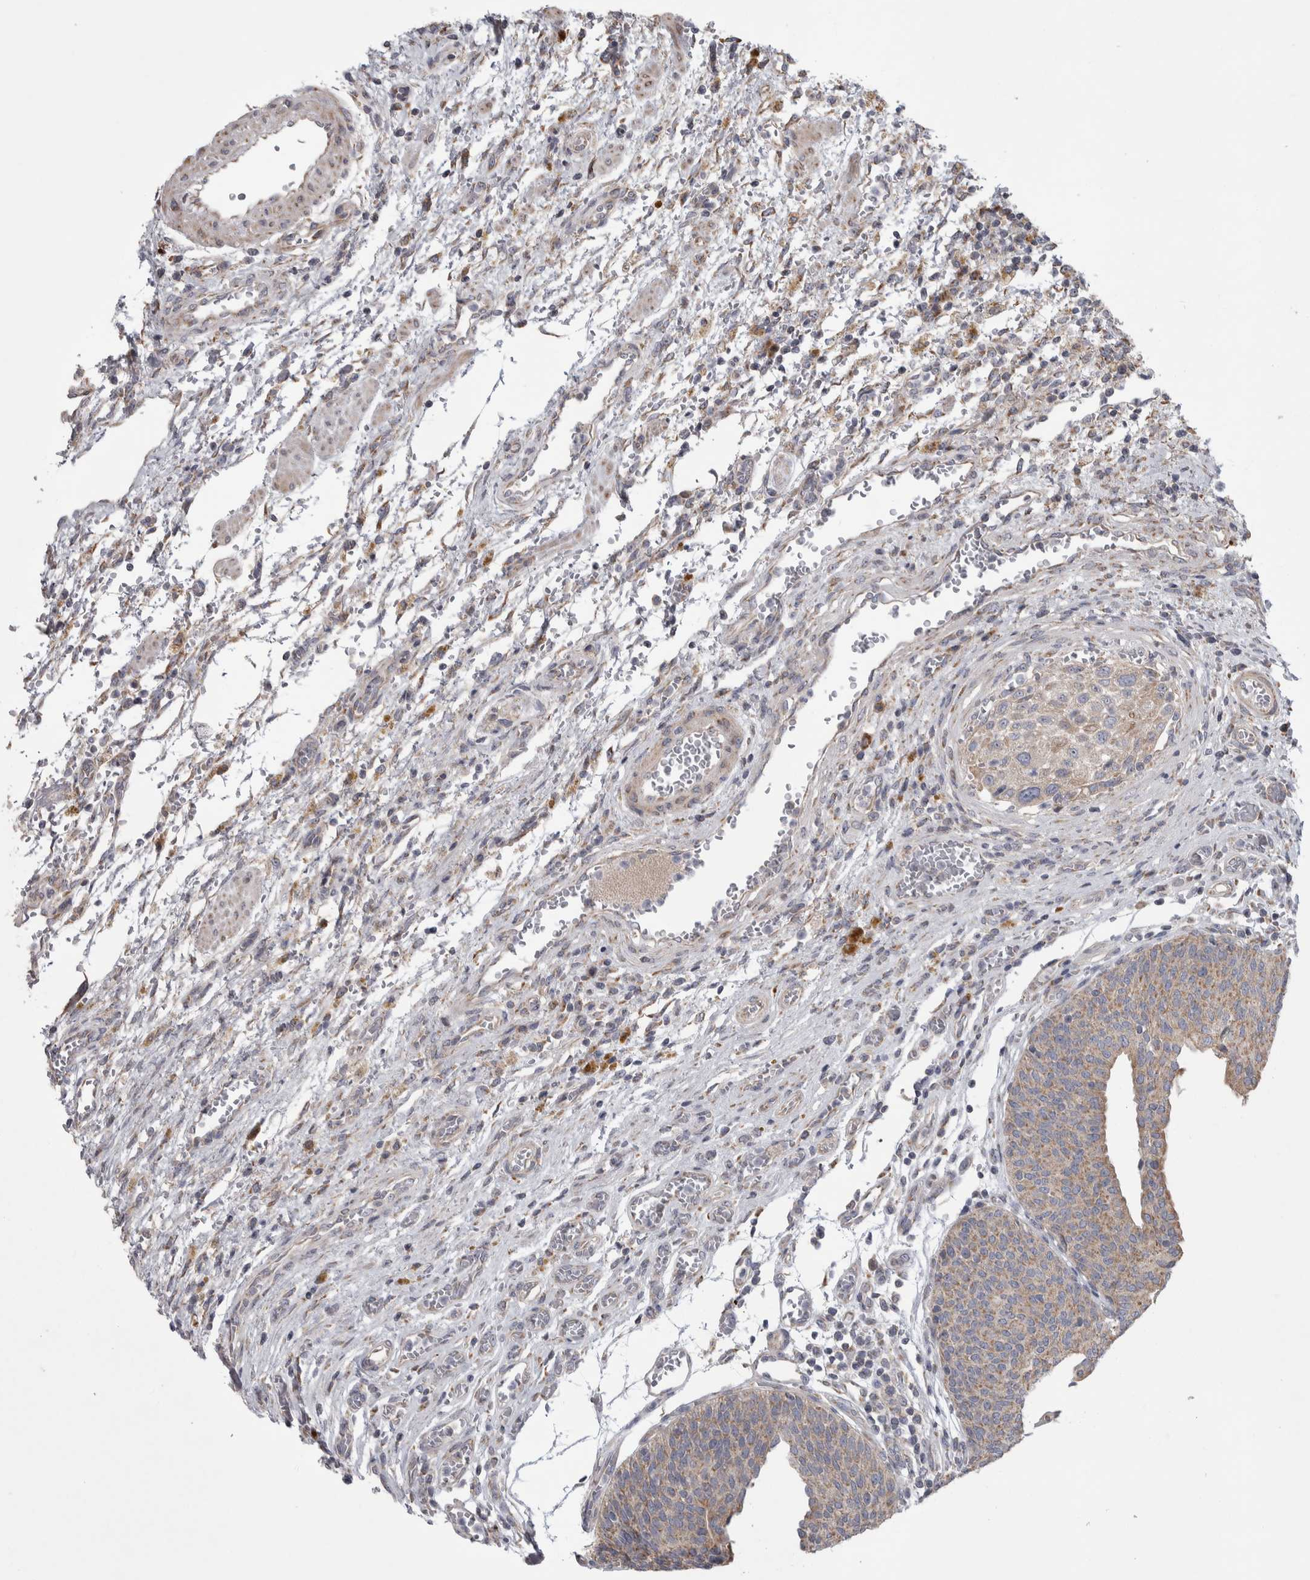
{"staining": {"intensity": "weak", "quantity": ">75%", "location": "cytoplasmic/membranous"}, "tissue": "urothelial cancer", "cell_type": "Tumor cells", "image_type": "cancer", "snomed": [{"axis": "morphology", "description": "Urothelial carcinoma, Low grade"}, {"axis": "morphology", "description": "Urothelial carcinoma, High grade"}, {"axis": "topography", "description": "Urinary bladder"}], "caption": "Human high-grade urothelial carcinoma stained with a protein marker exhibits weak staining in tumor cells.", "gene": "SCO1", "patient": {"sex": "male", "age": 35}}